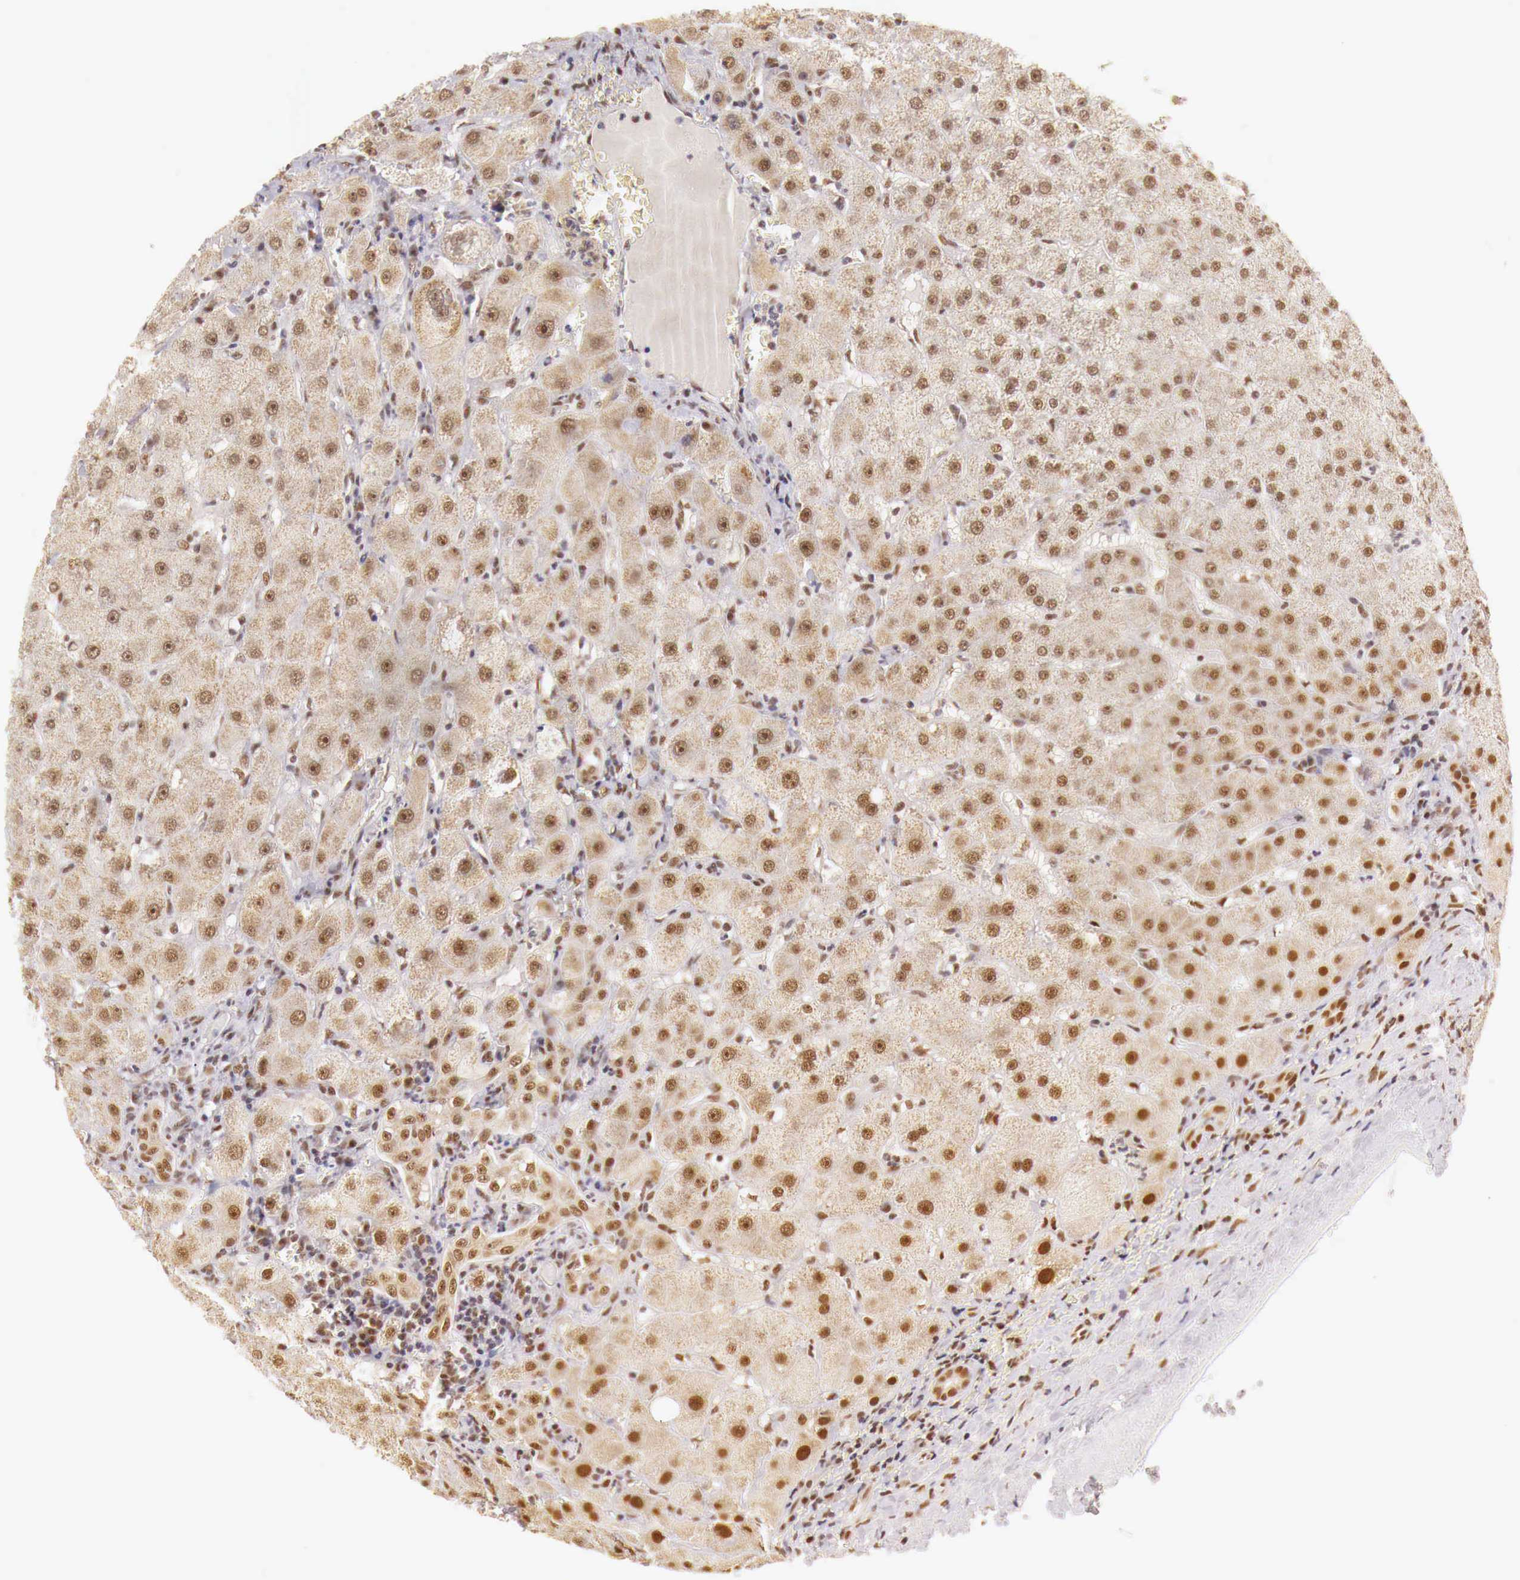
{"staining": {"intensity": "weak", "quantity": ">75%", "location": "cytoplasmic/membranous,nuclear"}, "tissue": "liver", "cell_type": "Cholangiocytes", "image_type": "normal", "snomed": [{"axis": "morphology", "description": "Normal tissue, NOS"}, {"axis": "topography", "description": "Liver"}], "caption": "This image exhibits immunohistochemistry (IHC) staining of unremarkable human liver, with low weak cytoplasmic/membranous,nuclear staining in about >75% of cholangiocytes.", "gene": "GPKOW", "patient": {"sex": "female", "age": 79}}